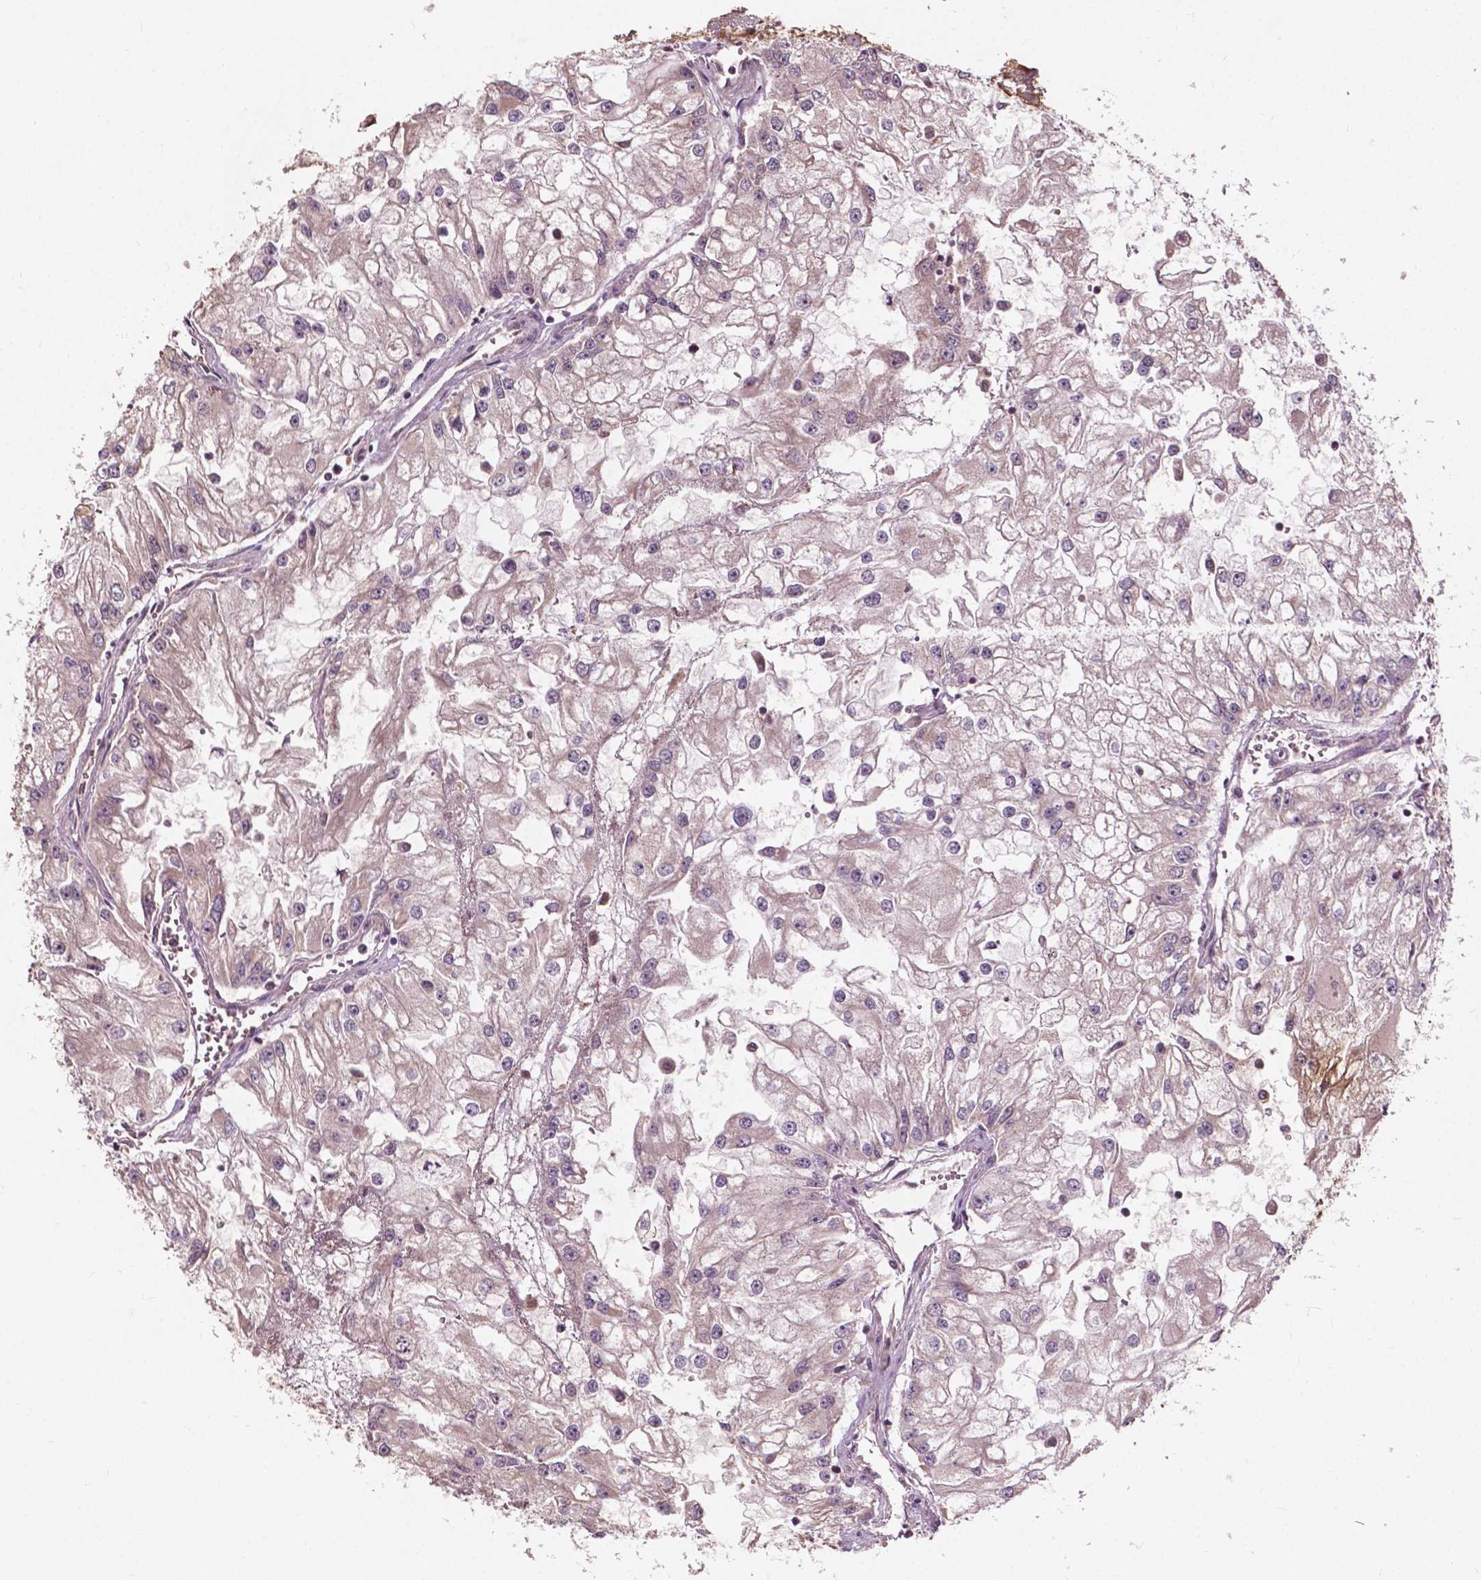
{"staining": {"intensity": "weak", "quantity": "25%-75%", "location": "cytoplasmic/membranous"}, "tissue": "renal cancer", "cell_type": "Tumor cells", "image_type": "cancer", "snomed": [{"axis": "morphology", "description": "Adenocarcinoma, NOS"}, {"axis": "topography", "description": "Kidney"}], "caption": "This histopathology image displays renal adenocarcinoma stained with immunohistochemistry (IHC) to label a protein in brown. The cytoplasmic/membranous of tumor cells show weak positivity for the protein. Nuclei are counter-stained blue.", "gene": "CDC42BPA", "patient": {"sex": "male", "age": 59}}